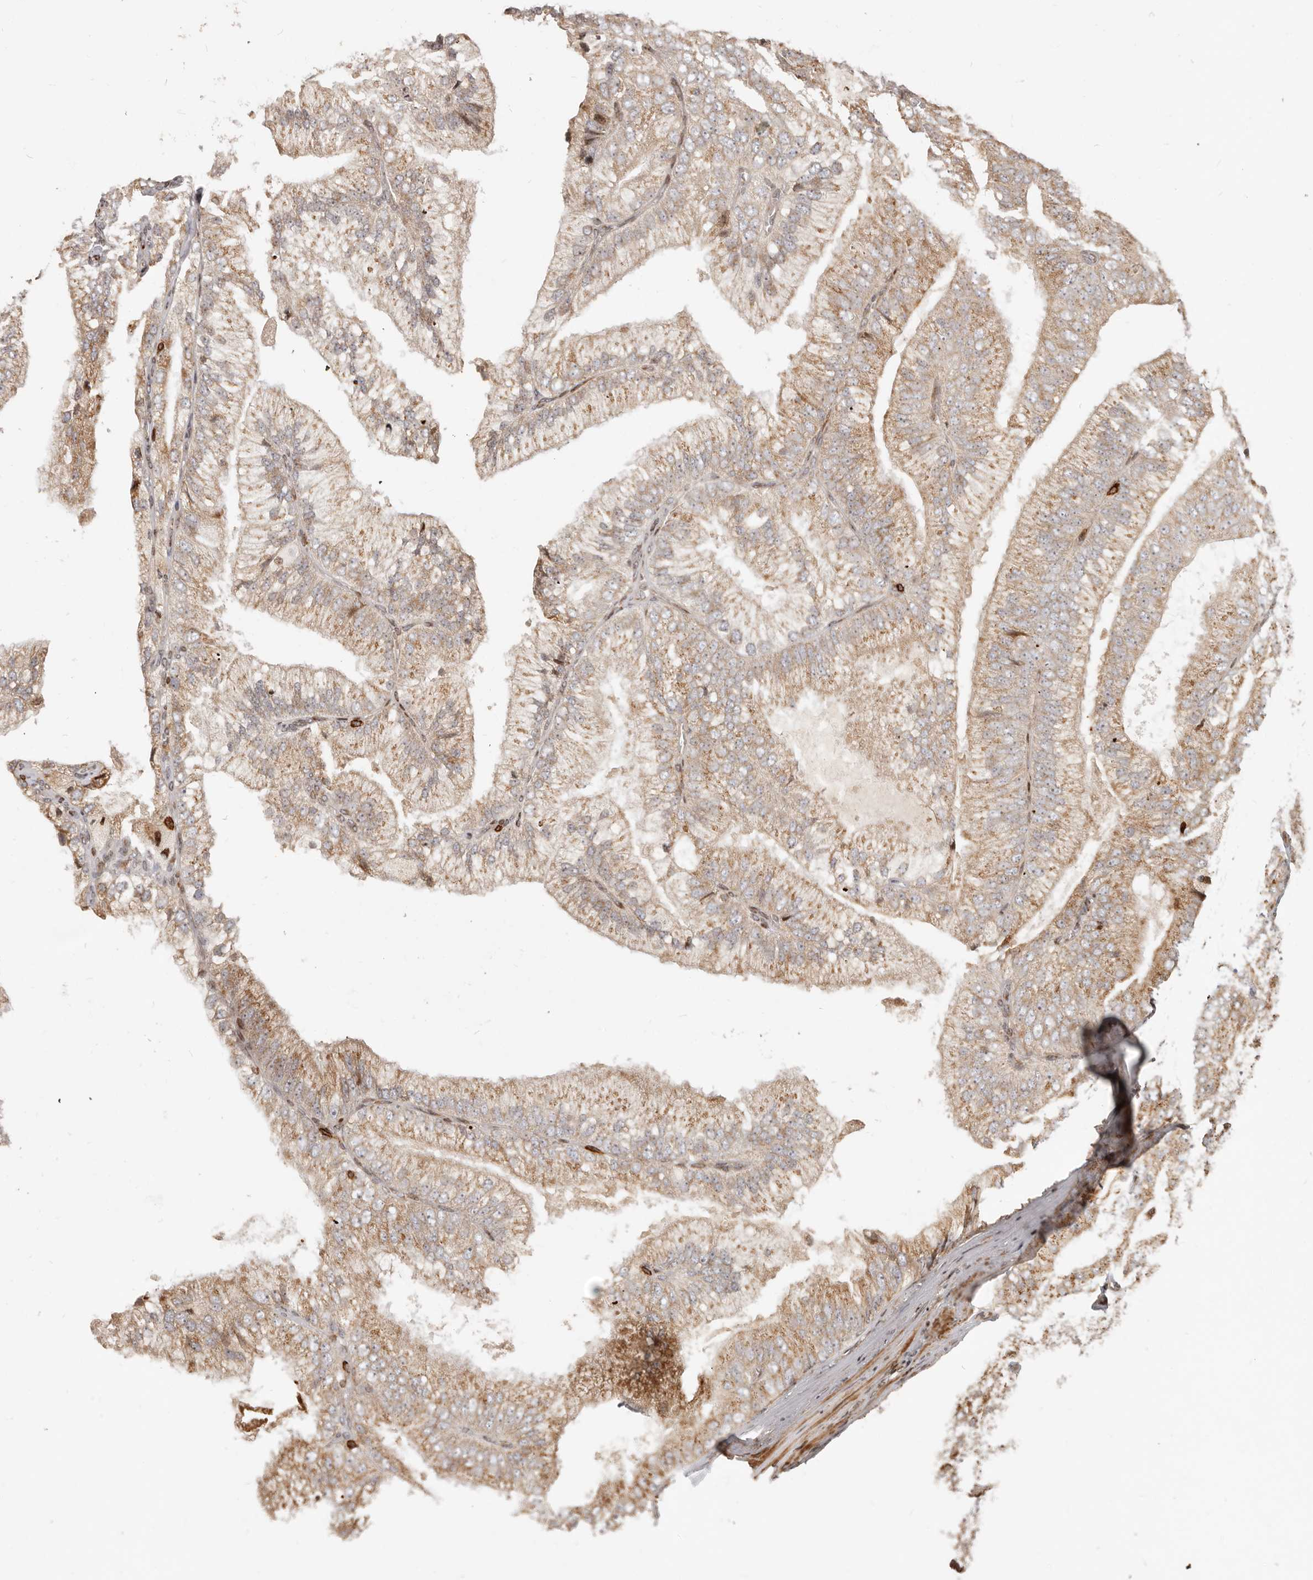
{"staining": {"intensity": "weak", "quantity": ">75%", "location": "cytoplasmic/membranous"}, "tissue": "prostate cancer", "cell_type": "Tumor cells", "image_type": "cancer", "snomed": [{"axis": "morphology", "description": "Adenocarcinoma, High grade"}, {"axis": "topography", "description": "Prostate"}], "caption": "Prostate cancer (high-grade adenocarcinoma) tissue shows weak cytoplasmic/membranous positivity in about >75% of tumor cells, visualized by immunohistochemistry.", "gene": "TRIM4", "patient": {"sex": "male", "age": 58}}